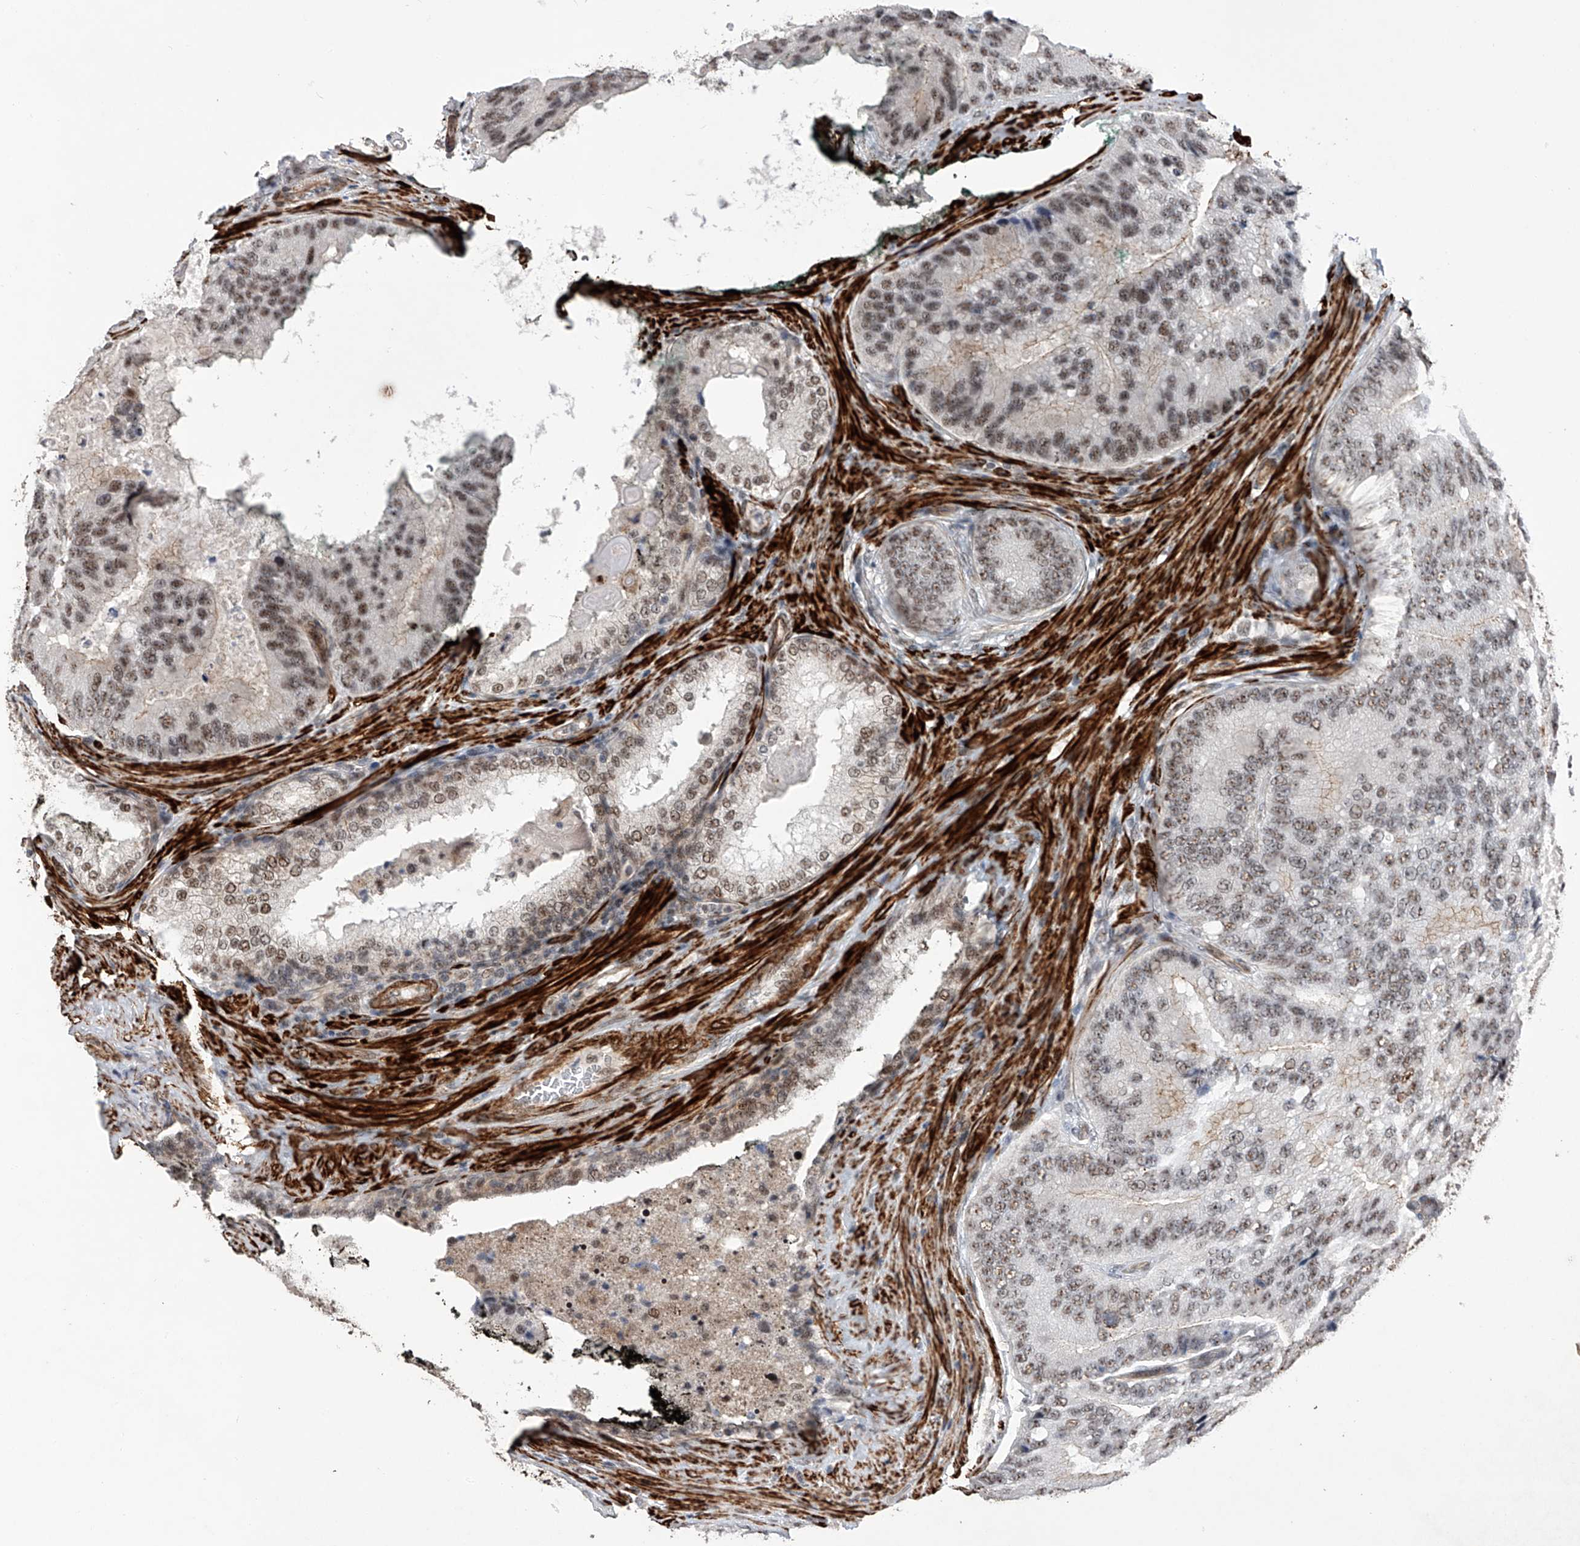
{"staining": {"intensity": "weak", "quantity": ">75%", "location": "nuclear"}, "tissue": "prostate cancer", "cell_type": "Tumor cells", "image_type": "cancer", "snomed": [{"axis": "morphology", "description": "Adenocarcinoma, High grade"}, {"axis": "topography", "description": "Prostate"}], "caption": "The image displays a brown stain indicating the presence of a protein in the nuclear of tumor cells in prostate cancer. The staining is performed using DAB (3,3'-diaminobenzidine) brown chromogen to label protein expression. The nuclei are counter-stained blue using hematoxylin.", "gene": "NFATC4", "patient": {"sex": "male", "age": 70}}